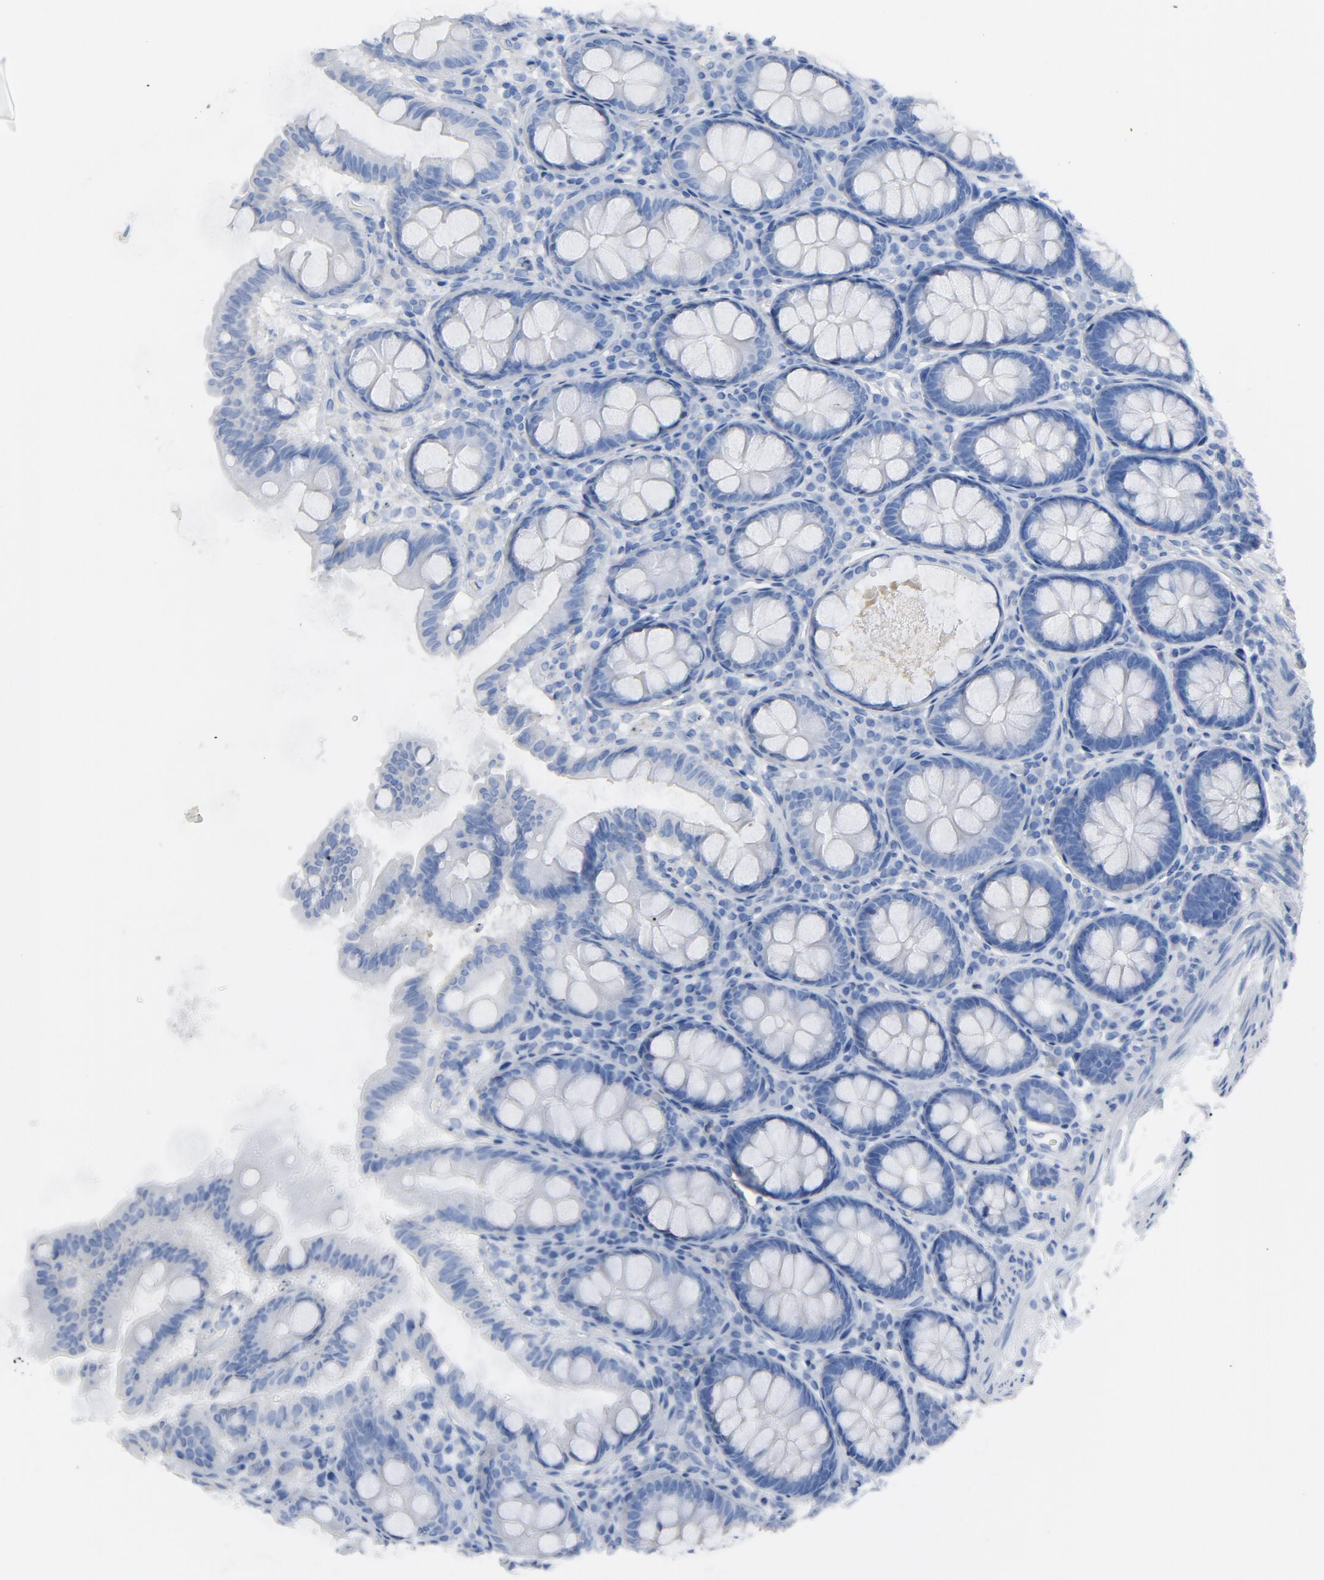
{"staining": {"intensity": "negative", "quantity": "none", "location": "none"}, "tissue": "colon", "cell_type": "Endothelial cells", "image_type": "normal", "snomed": [{"axis": "morphology", "description": "Normal tissue, NOS"}, {"axis": "topography", "description": "Colon"}], "caption": "Histopathology image shows no significant protein staining in endothelial cells of benign colon.", "gene": "C14orf119", "patient": {"sex": "female", "age": 61}}